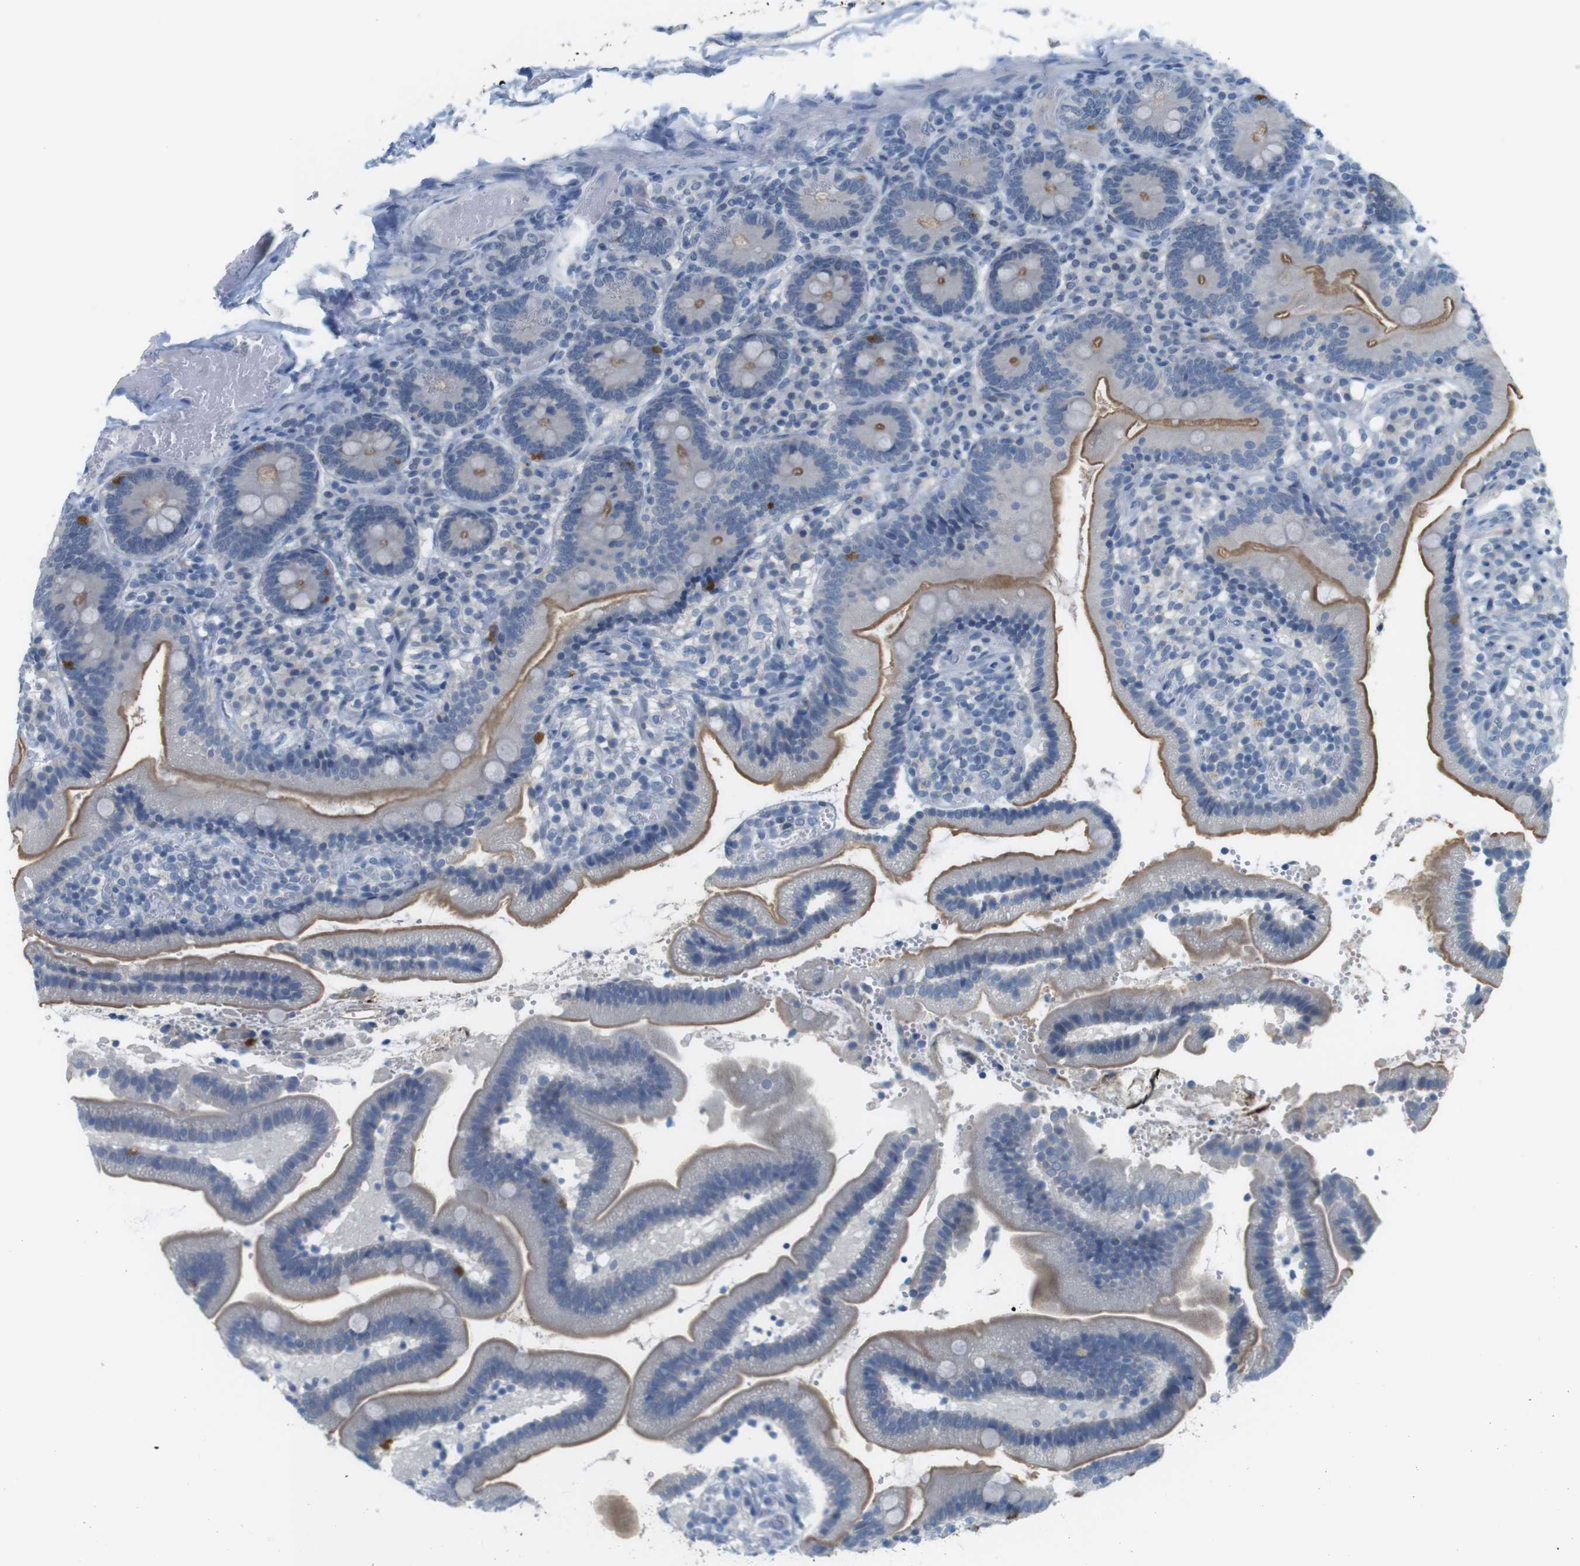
{"staining": {"intensity": "moderate", "quantity": "25%-75%", "location": "cytoplasmic/membranous"}, "tissue": "duodenum", "cell_type": "Glandular cells", "image_type": "normal", "snomed": [{"axis": "morphology", "description": "Normal tissue, NOS"}, {"axis": "topography", "description": "Duodenum"}], "caption": "Unremarkable duodenum was stained to show a protein in brown. There is medium levels of moderate cytoplasmic/membranous expression in about 25%-75% of glandular cells. Immunohistochemistry stains the protein in brown and the nuclei are stained blue.", "gene": "MUC5B", "patient": {"sex": "male", "age": 66}}